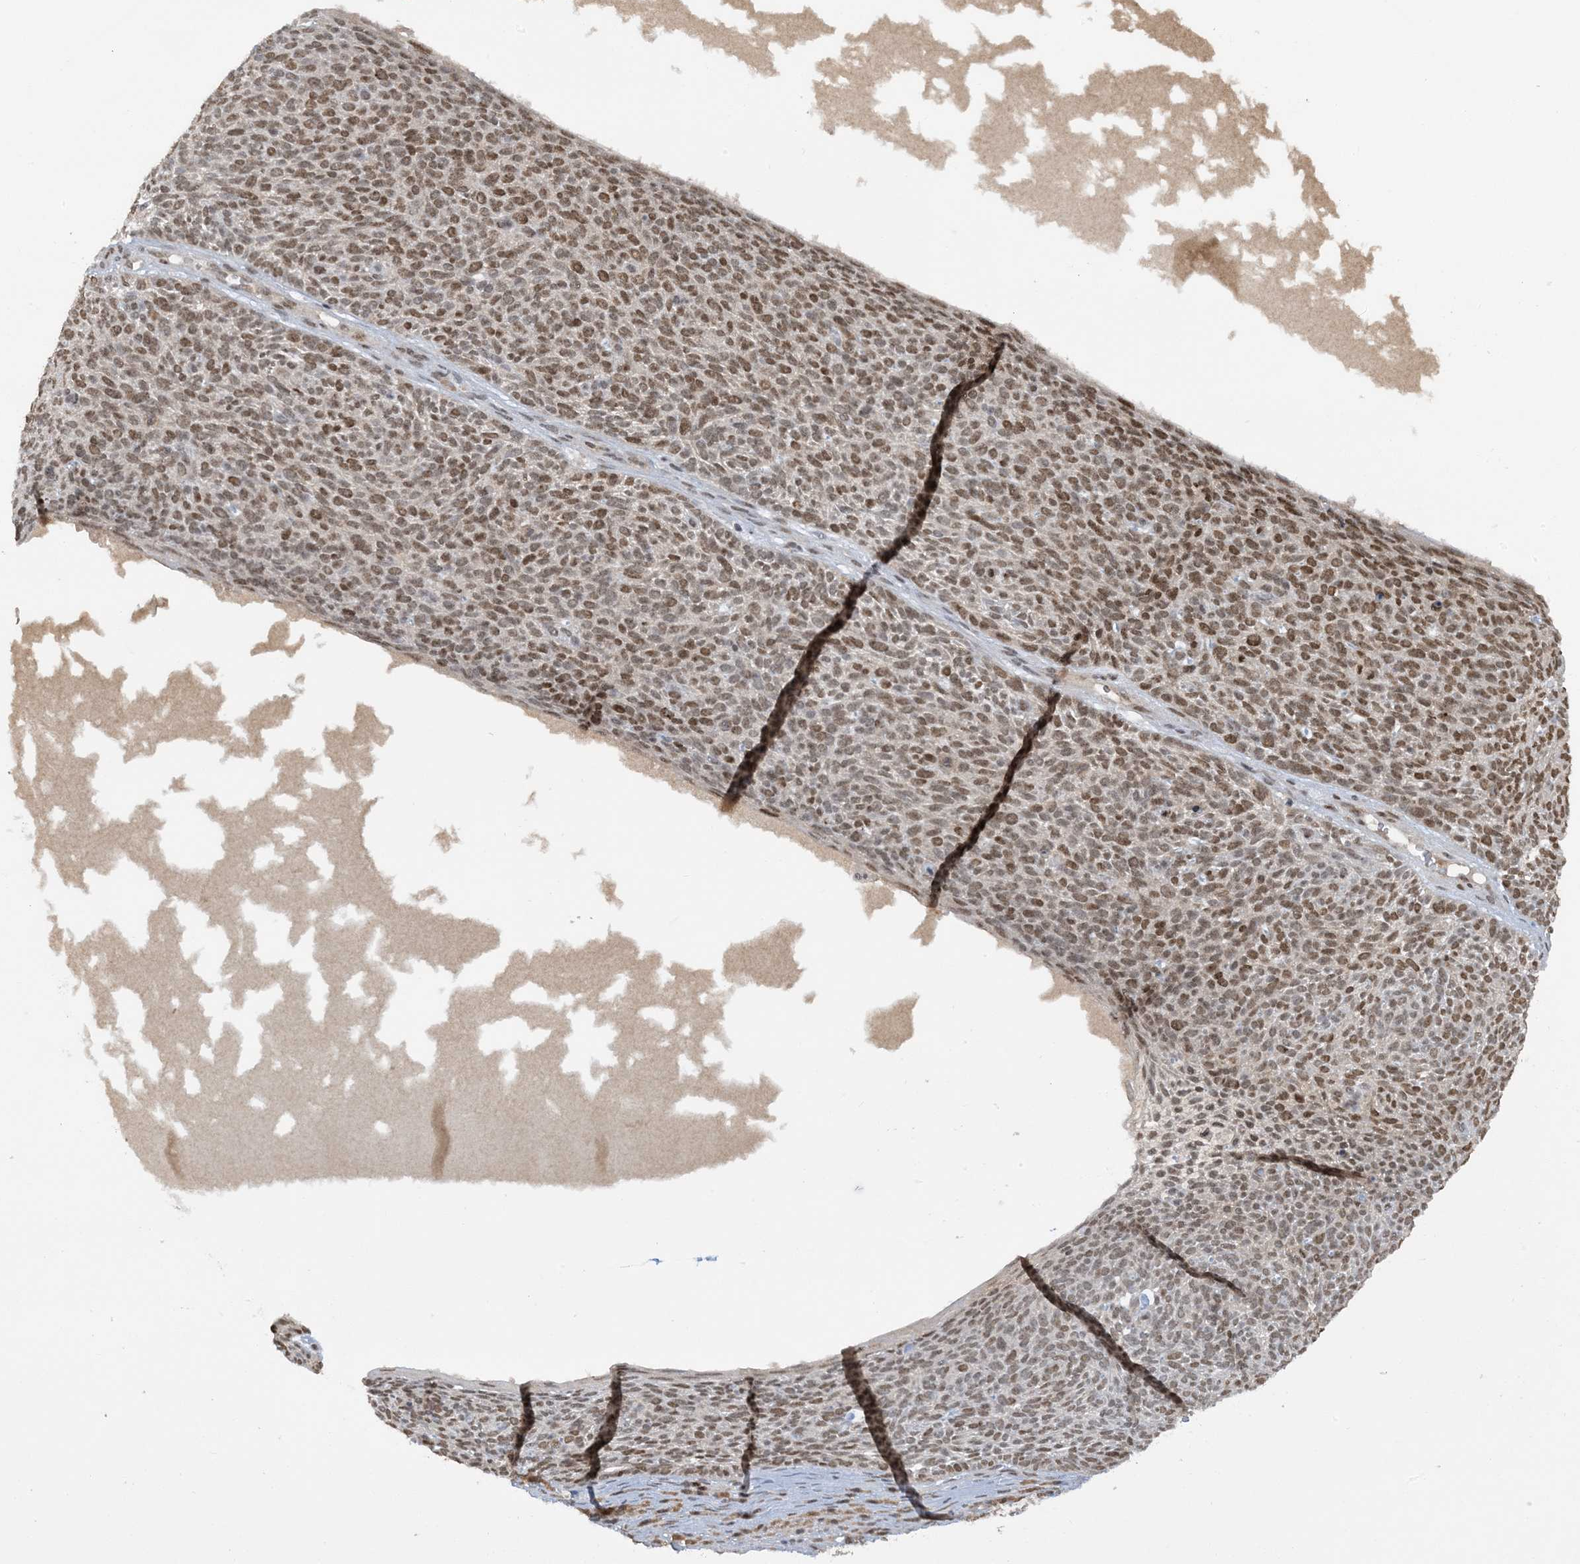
{"staining": {"intensity": "moderate", "quantity": ">75%", "location": "nuclear"}, "tissue": "skin cancer", "cell_type": "Tumor cells", "image_type": "cancer", "snomed": [{"axis": "morphology", "description": "Squamous cell carcinoma, NOS"}, {"axis": "topography", "description": "Skin"}], "caption": "IHC photomicrograph of neoplastic tissue: squamous cell carcinoma (skin) stained using IHC demonstrates medium levels of moderate protein expression localized specifically in the nuclear of tumor cells, appearing as a nuclear brown color.", "gene": "ACYP2", "patient": {"sex": "female", "age": 90}}